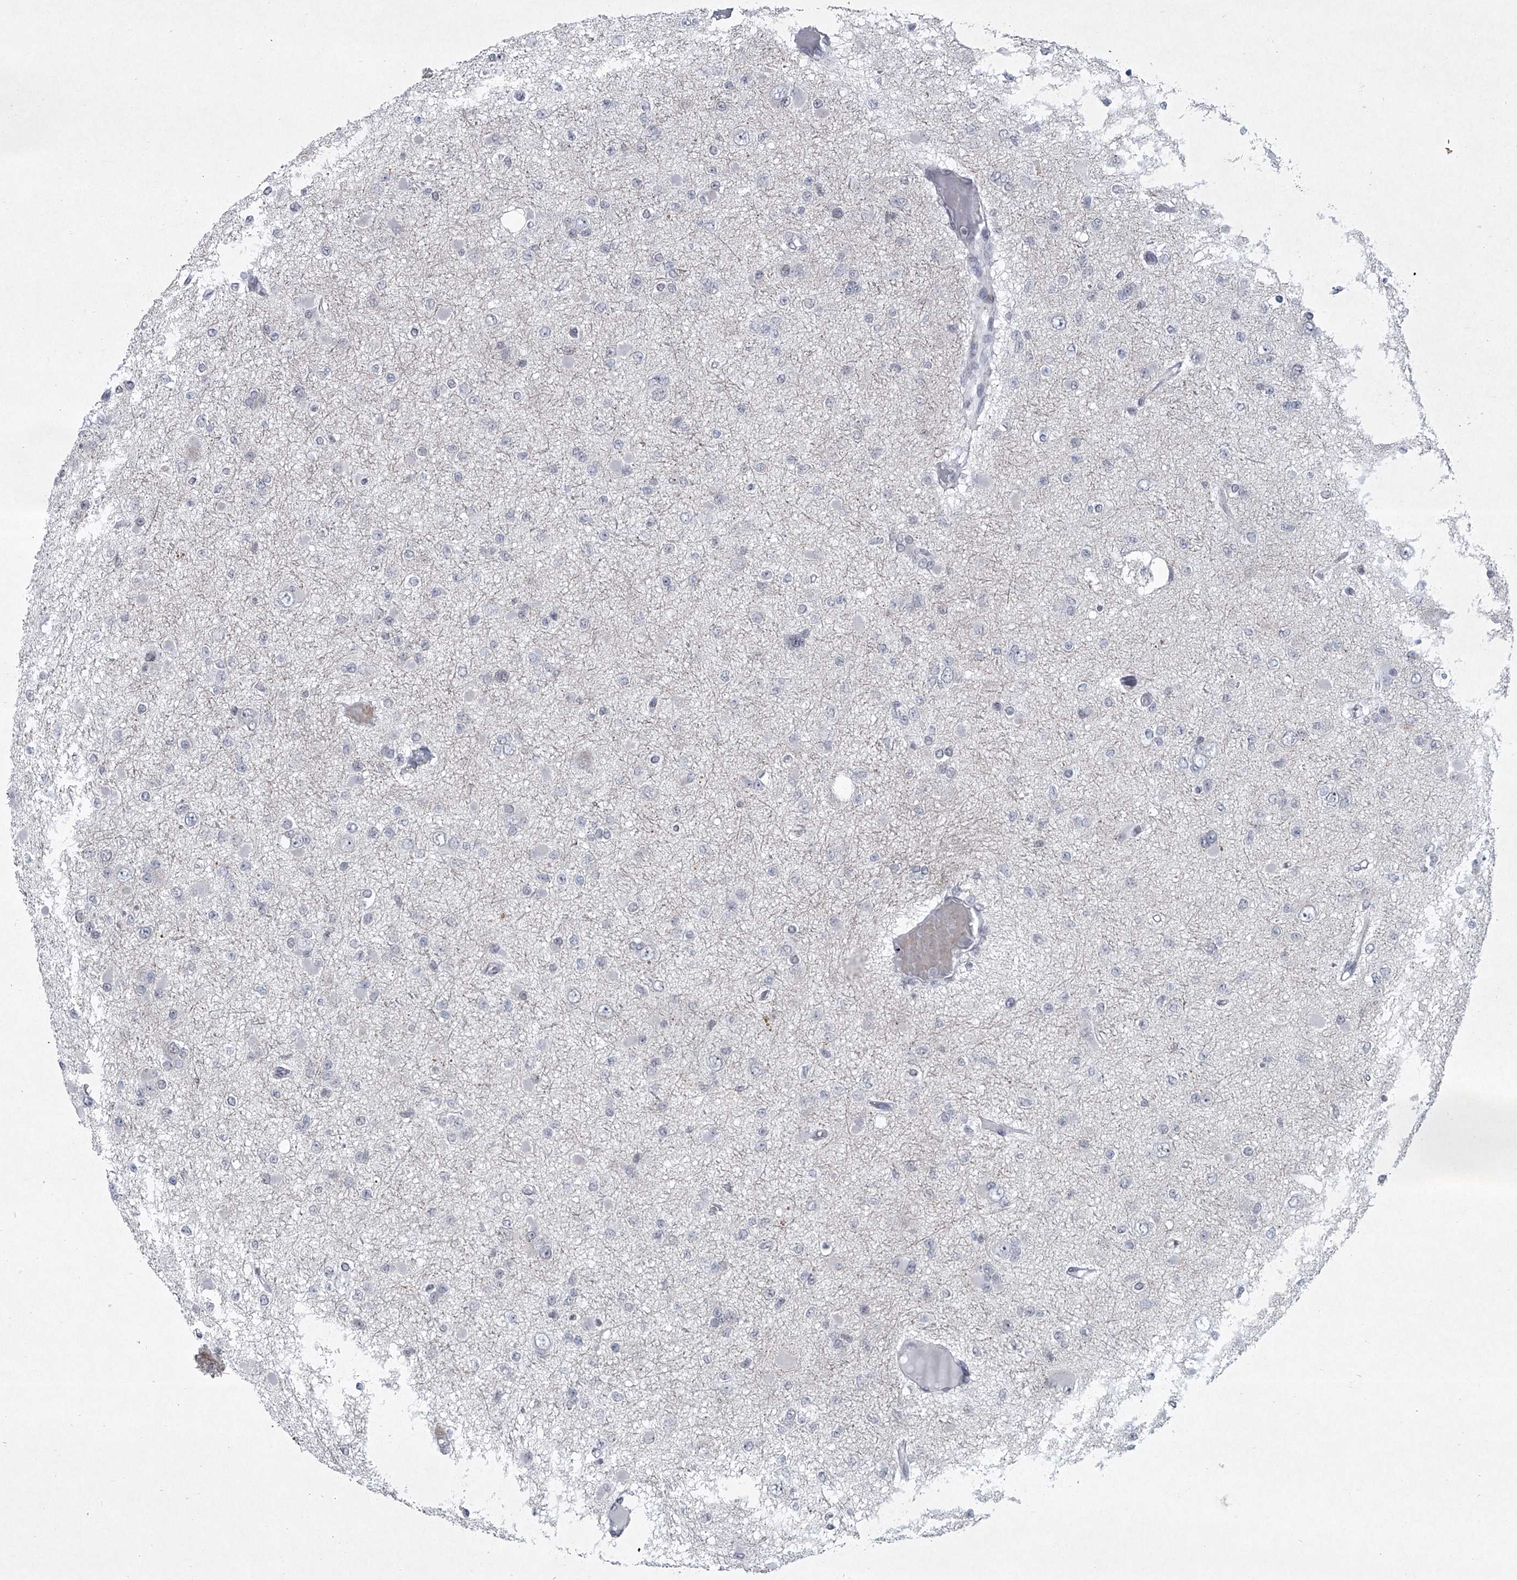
{"staining": {"intensity": "negative", "quantity": "none", "location": "none"}, "tissue": "glioma", "cell_type": "Tumor cells", "image_type": "cancer", "snomed": [{"axis": "morphology", "description": "Glioma, malignant, Low grade"}, {"axis": "topography", "description": "Brain"}], "caption": "The immunohistochemistry (IHC) micrograph has no significant positivity in tumor cells of malignant glioma (low-grade) tissue.", "gene": "MLLT1", "patient": {"sex": "female", "age": 22}}